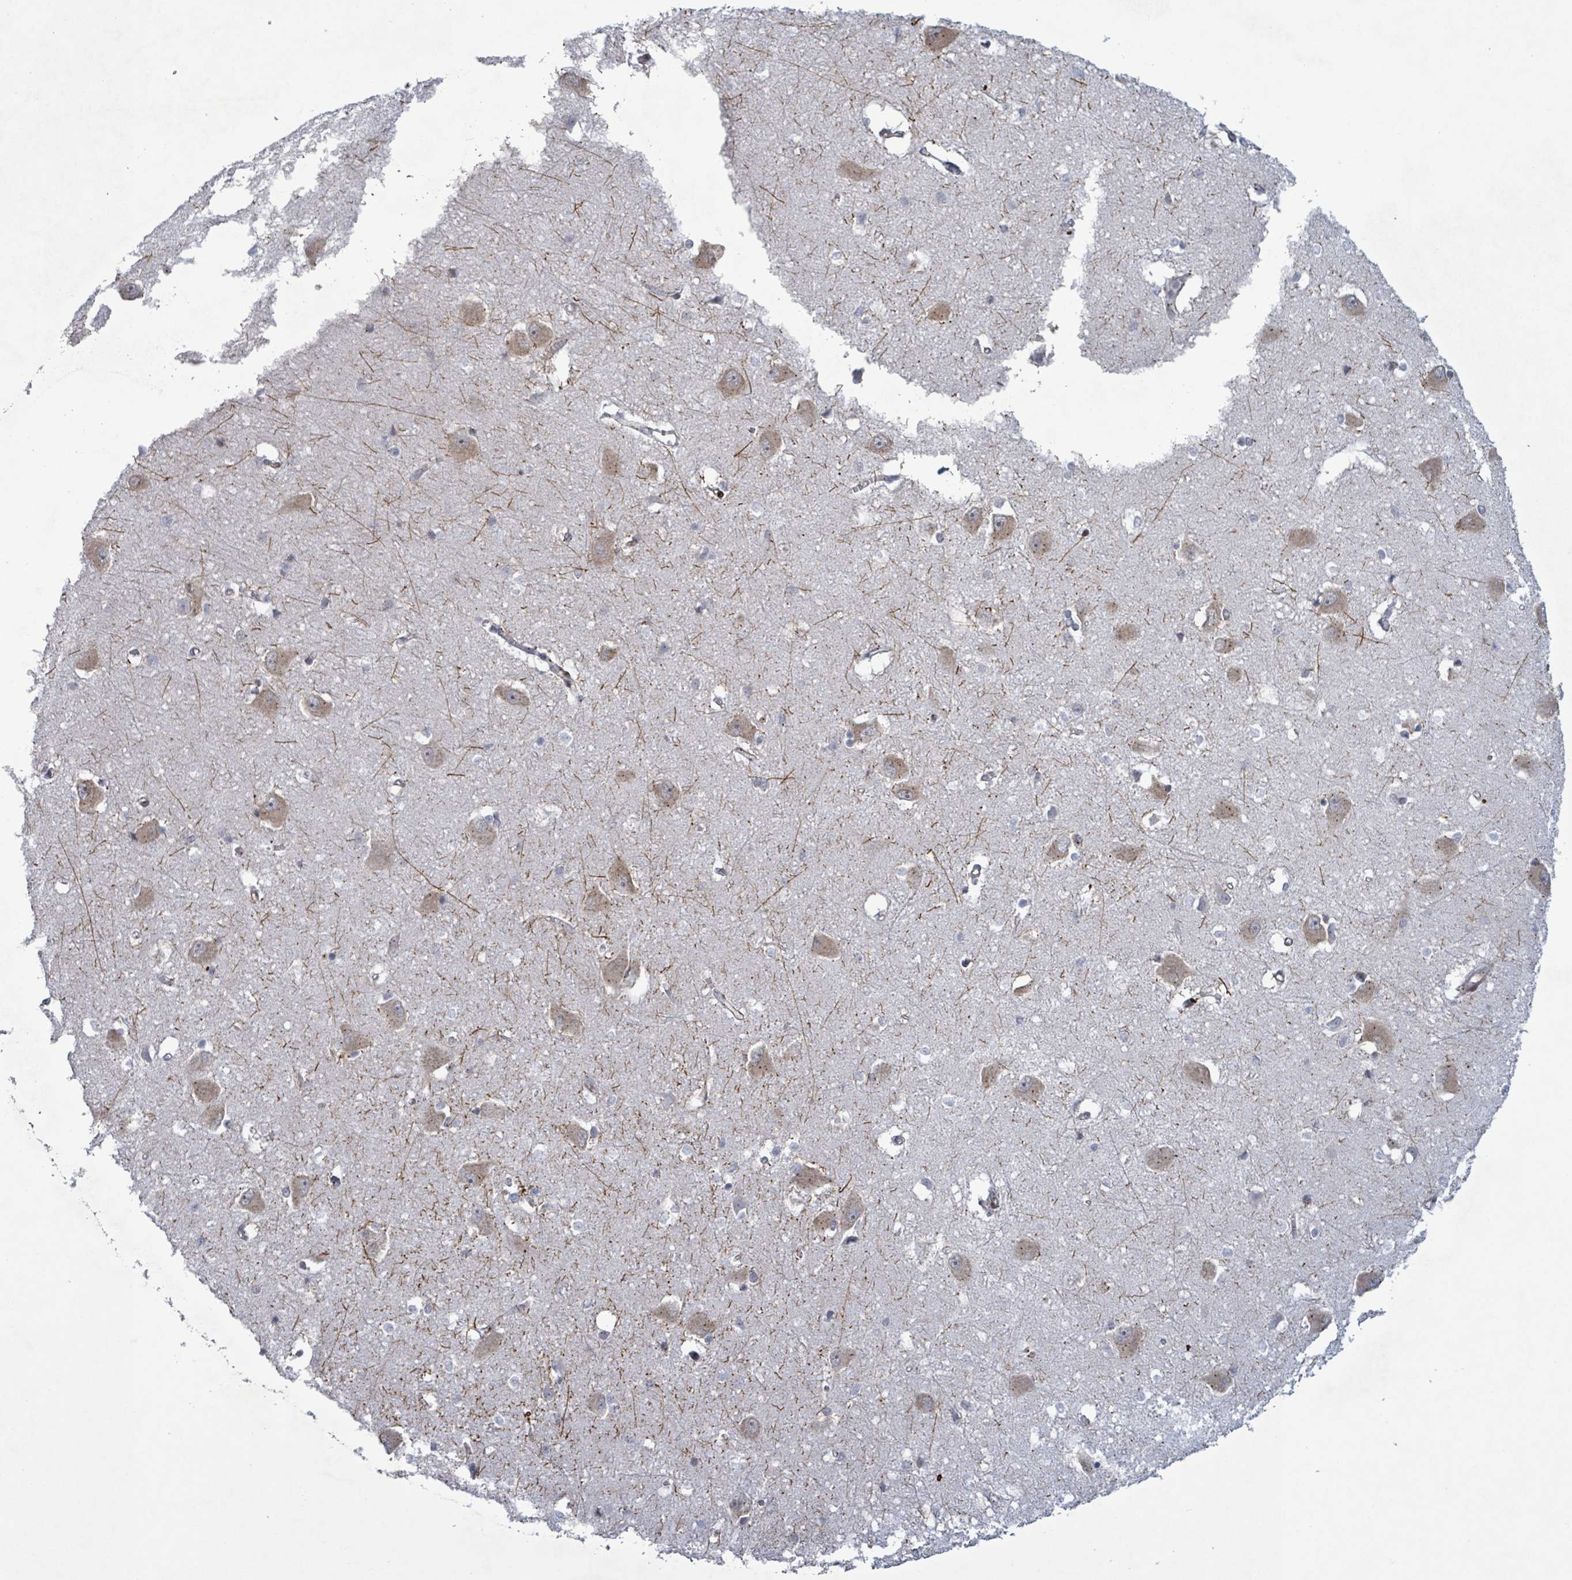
{"staining": {"intensity": "negative", "quantity": "none", "location": "none"}, "tissue": "caudate", "cell_type": "Glial cells", "image_type": "normal", "snomed": [{"axis": "morphology", "description": "Normal tissue, NOS"}, {"axis": "topography", "description": "Lateral ventricle wall"}], "caption": "Immunohistochemistry photomicrograph of normal caudate stained for a protein (brown), which demonstrates no staining in glial cells.", "gene": "TUSC1", "patient": {"sex": "male", "age": 37}}